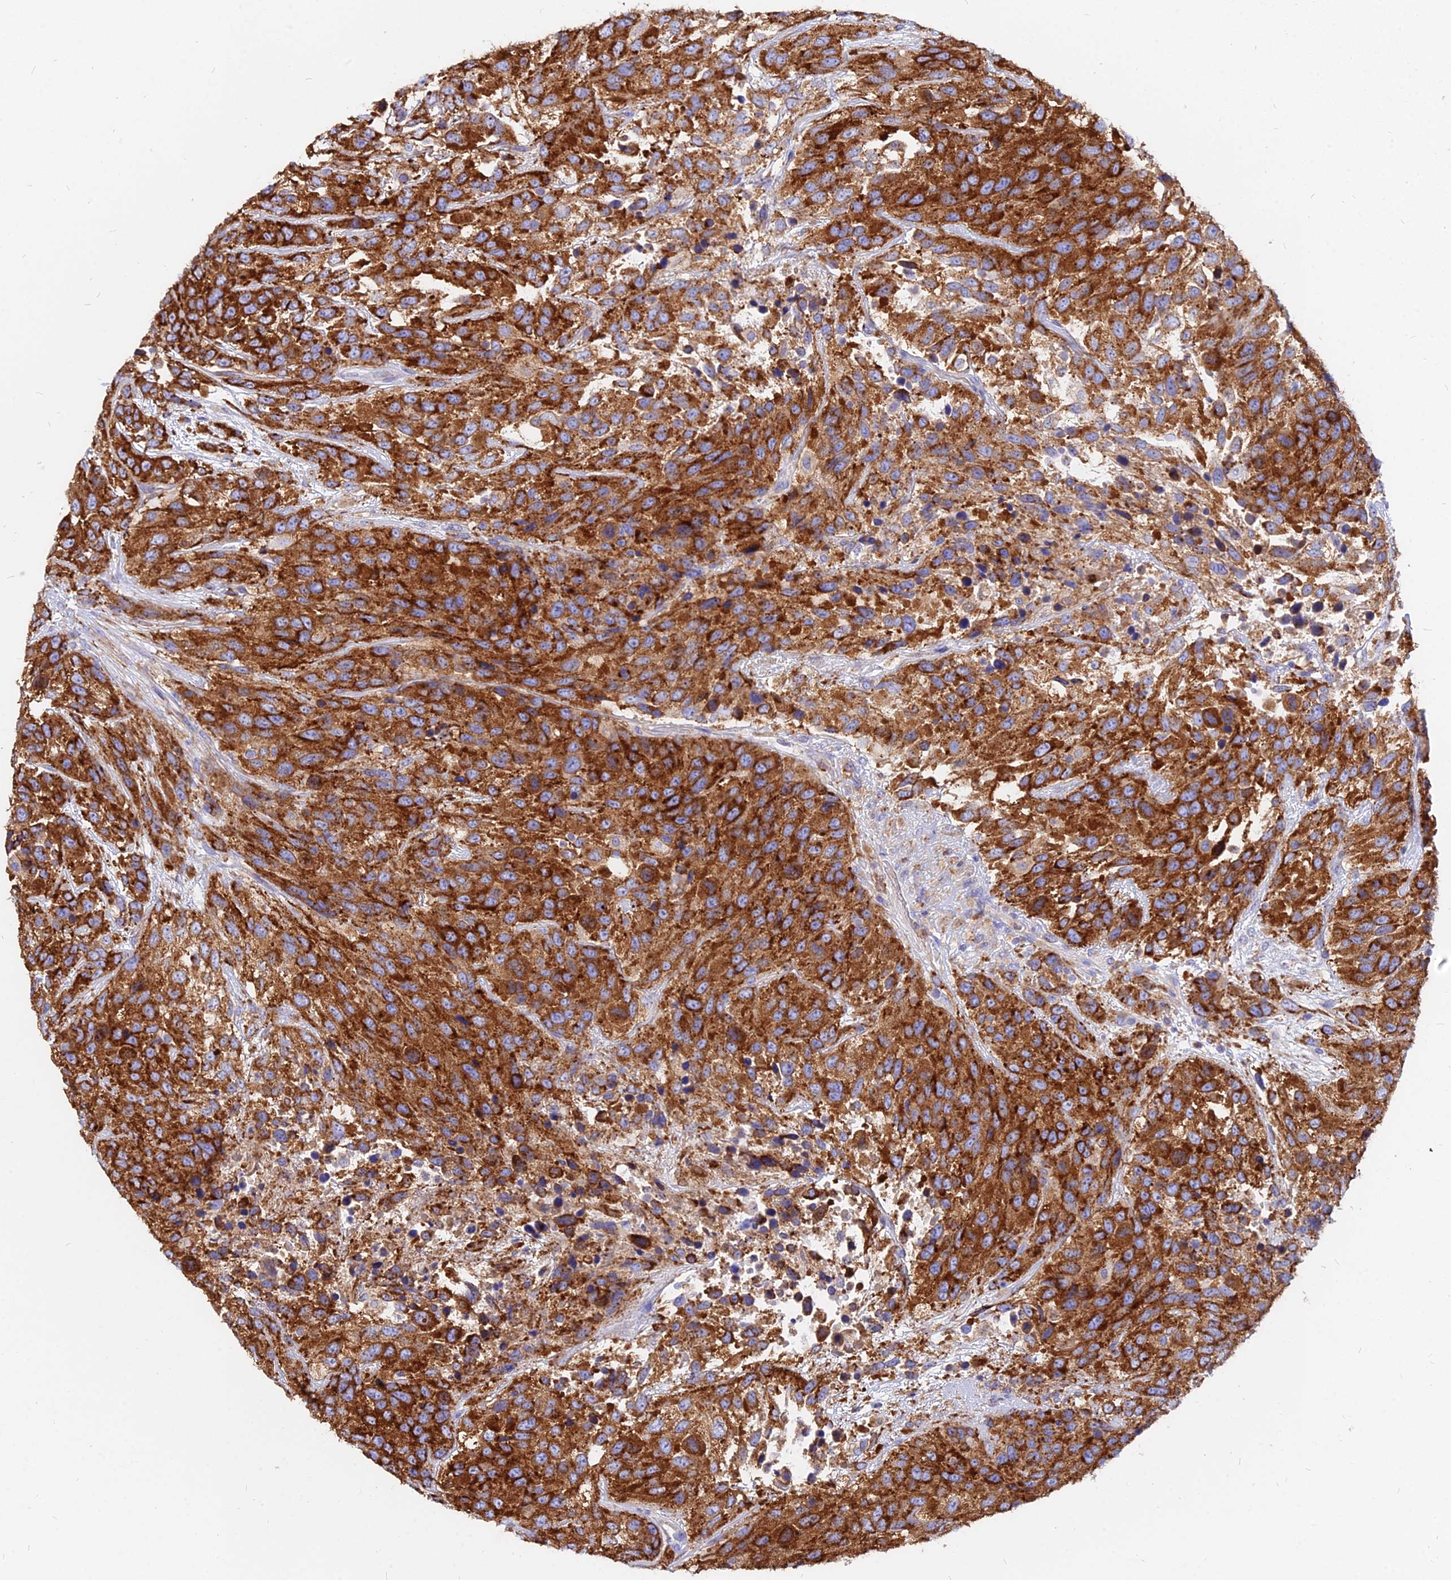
{"staining": {"intensity": "strong", "quantity": ">75%", "location": "cytoplasmic/membranous"}, "tissue": "urothelial cancer", "cell_type": "Tumor cells", "image_type": "cancer", "snomed": [{"axis": "morphology", "description": "Urothelial carcinoma, High grade"}, {"axis": "topography", "description": "Urinary bladder"}], "caption": "High-magnification brightfield microscopy of urothelial cancer stained with DAB (3,3'-diaminobenzidine) (brown) and counterstained with hematoxylin (blue). tumor cells exhibit strong cytoplasmic/membranous positivity is identified in approximately>75% of cells.", "gene": "AGTRAP", "patient": {"sex": "female", "age": 70}}